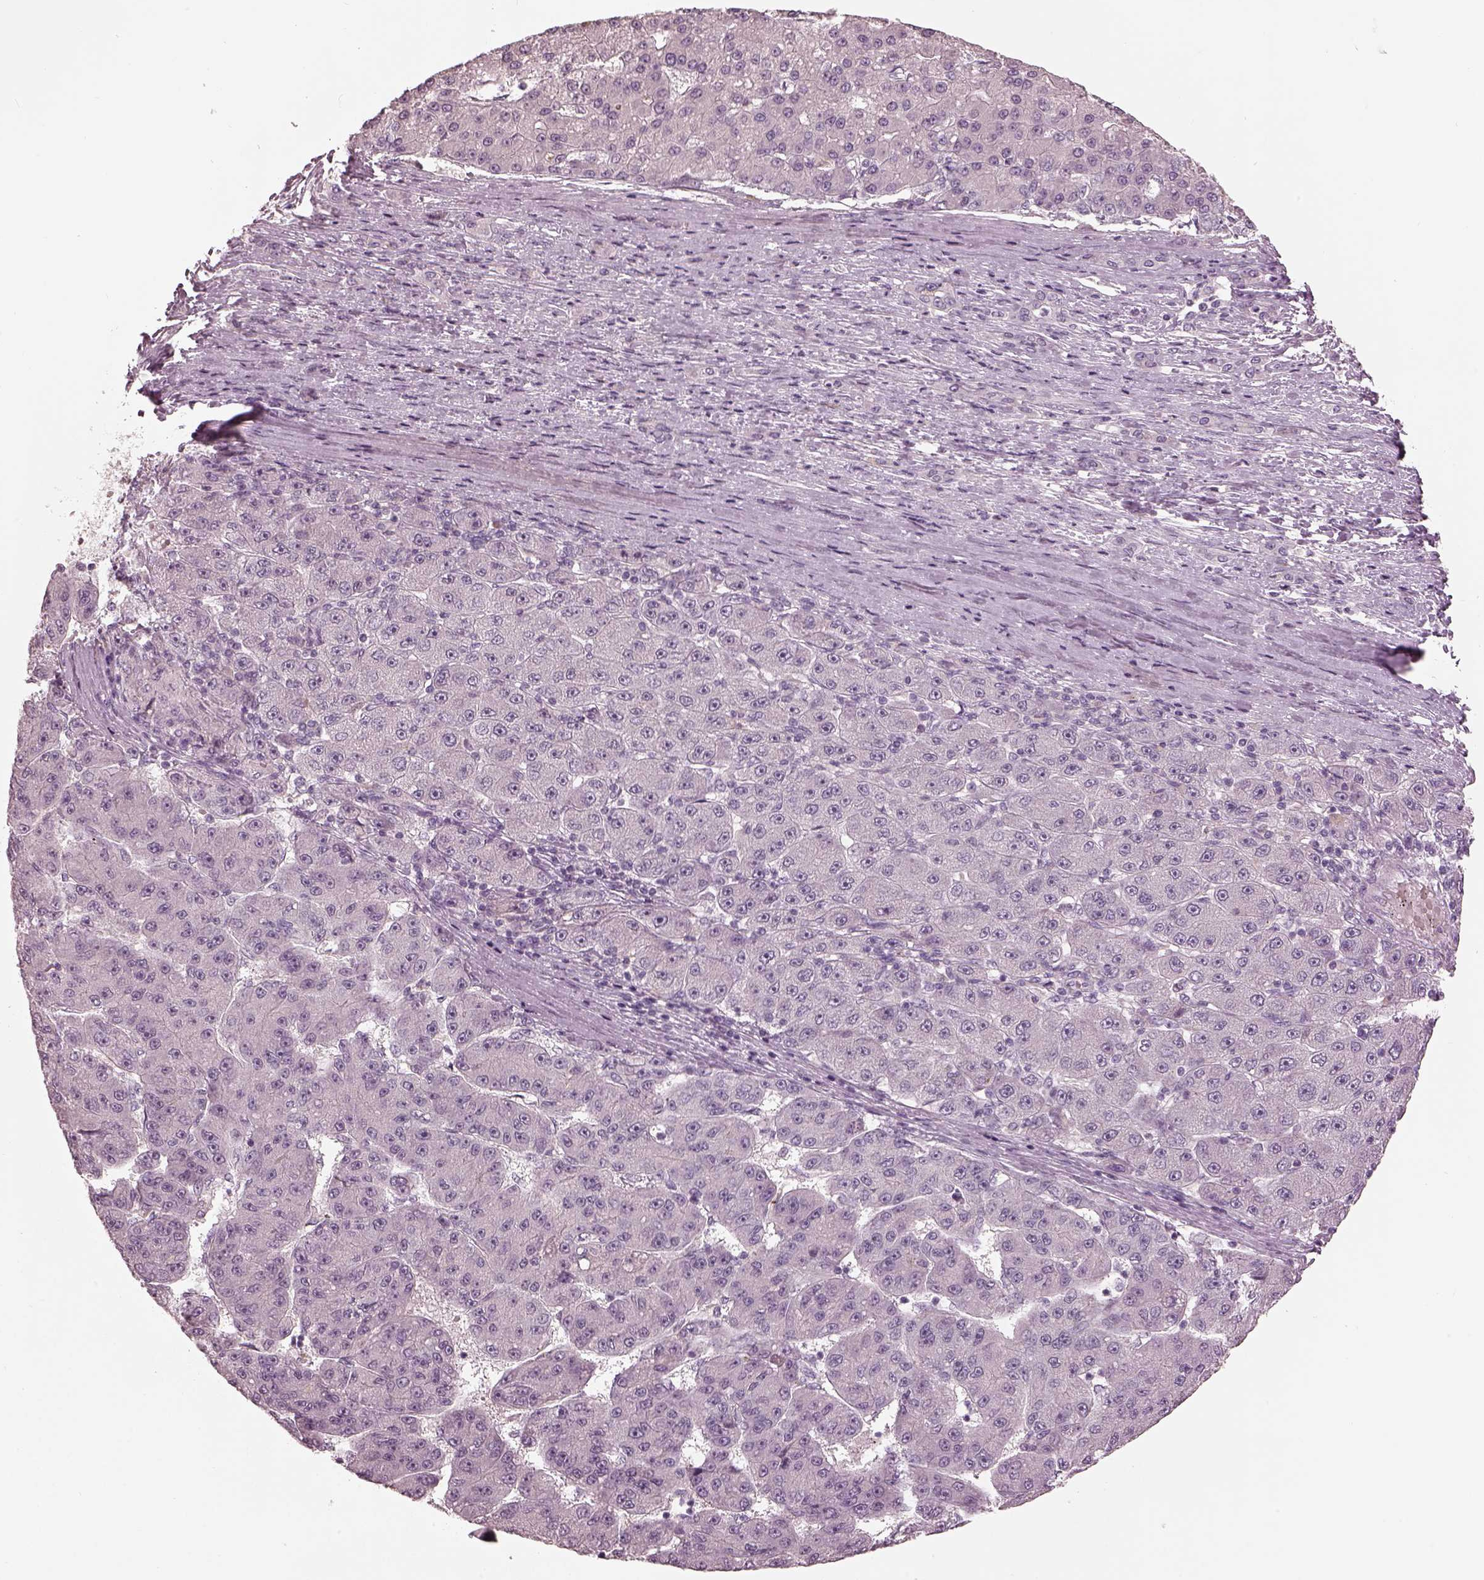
{"staining": {"intensity": "negative", "quantity": "none", "location": "none"}, "tissue": "liver cancer", "cell_type": "Tumor cells", "image_type": "cancer", "snomed": [{"axis": "morphology", "description": "Carcinoma, Hepatocellular, NOS"}, {"axis": "topography", "description": "Liver"}], "caption": "Tumor cells show no significant protein expression in liver hepatocellular carcinoma.", "gene": "MIA", "patient": {"sex": "male", "age": 67}}